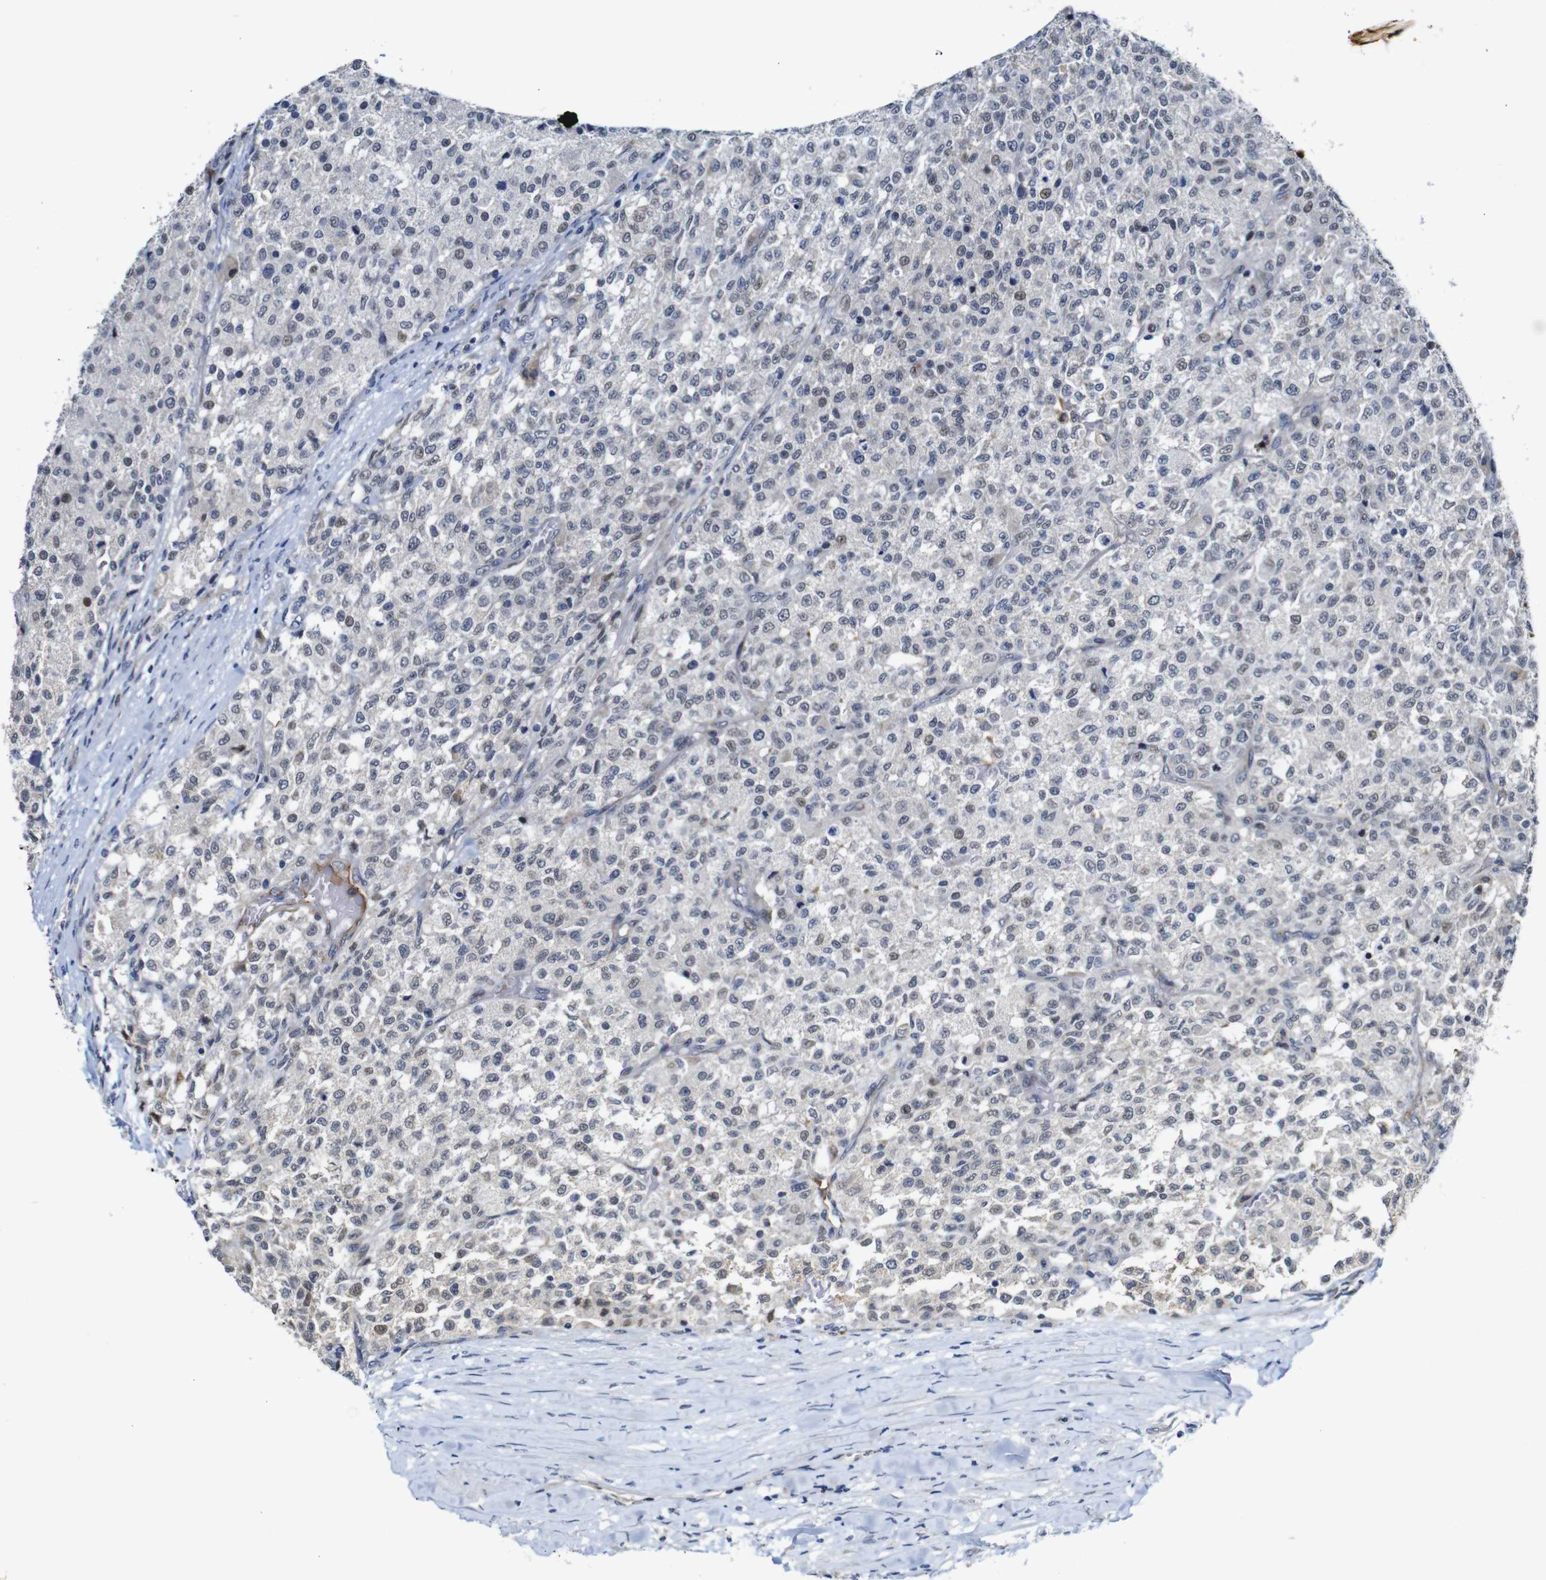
{"staining": {"intensity": "weak", "quantity": "25%-75%", "location": "nuclear"}, "tissue": "testis cancer", "cell_type": "Tumor cells", "image_type": "cancer", "snomed": [{"axis": "morphology", "description": "Seminoma, NOS"}, {"axis": "topography", "description": "Testis"}], "caption": "The micrograph demonstrates a brown stain indicating the presence of a protein in the nuclear of tumor cells in seminoma (testis). The staining was performed using DAB (3,3'-diaminobenzidine), with brown indicating positive protein expression. Nuclei are stained blue with hematoxylin.", "gene": "FURIN", "patient": {"sex": "male", "age": 59}}